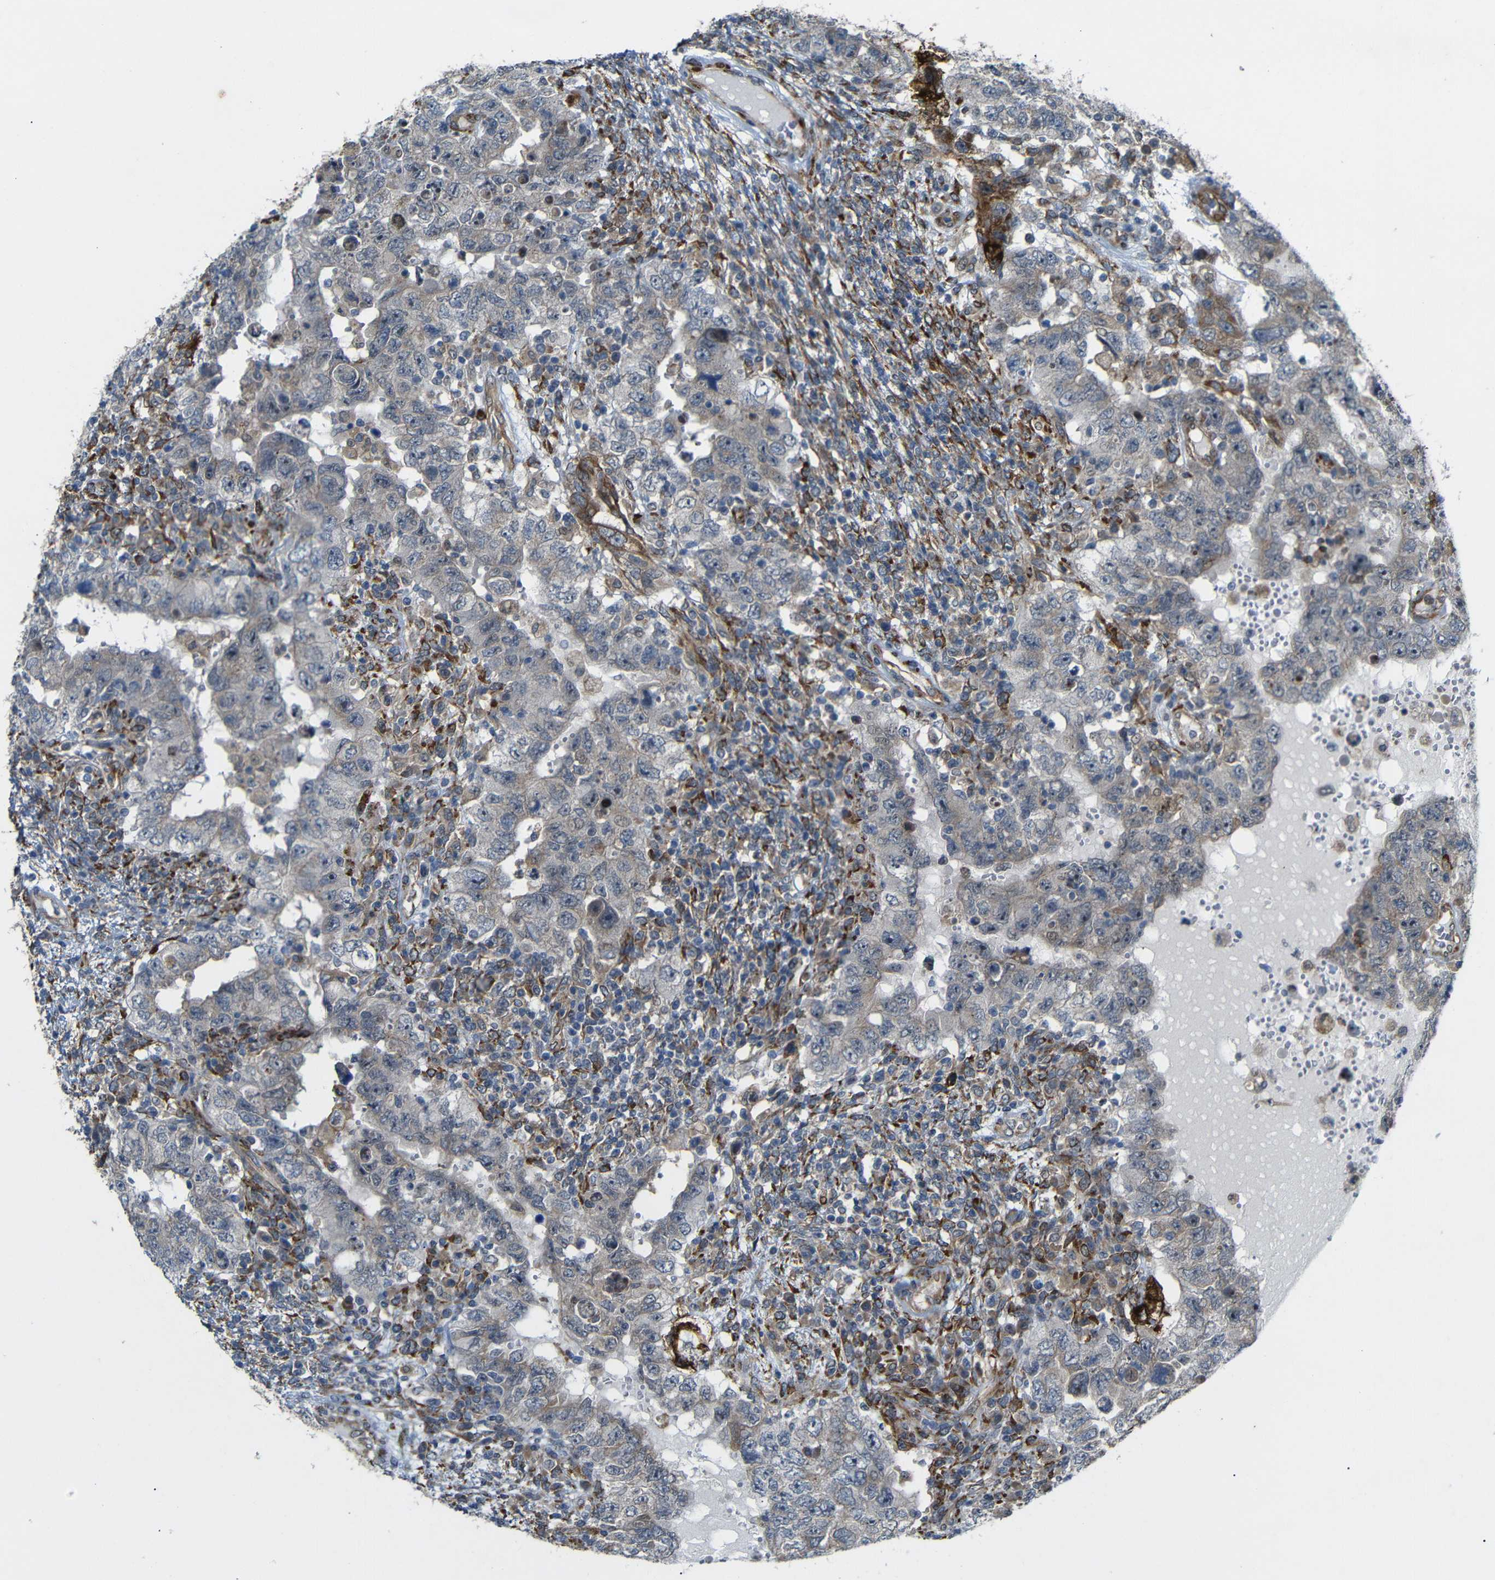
{"staining": {"intensity": "weak", "quantity": ">75%", "location": "cytoplasmic/membranous"}, "tissue": "testis cancer", "cell_type": "Tumor cells", "image_type": "cancer", "snomed": [{"axis": "morphology", "description": "Carcinoma, Embryonal, NOS"}, {"axis": "topography", "description": "Testis"}], "caption": "Immunohistochemistry (IHC) of embryonal carcinoma (testis) reveals low levels of weak cytoplasmic/membranous positivity in about >75% of tumor cells.", "gene": "P3H2", "patient": {"sex": "male", "age": 26}}